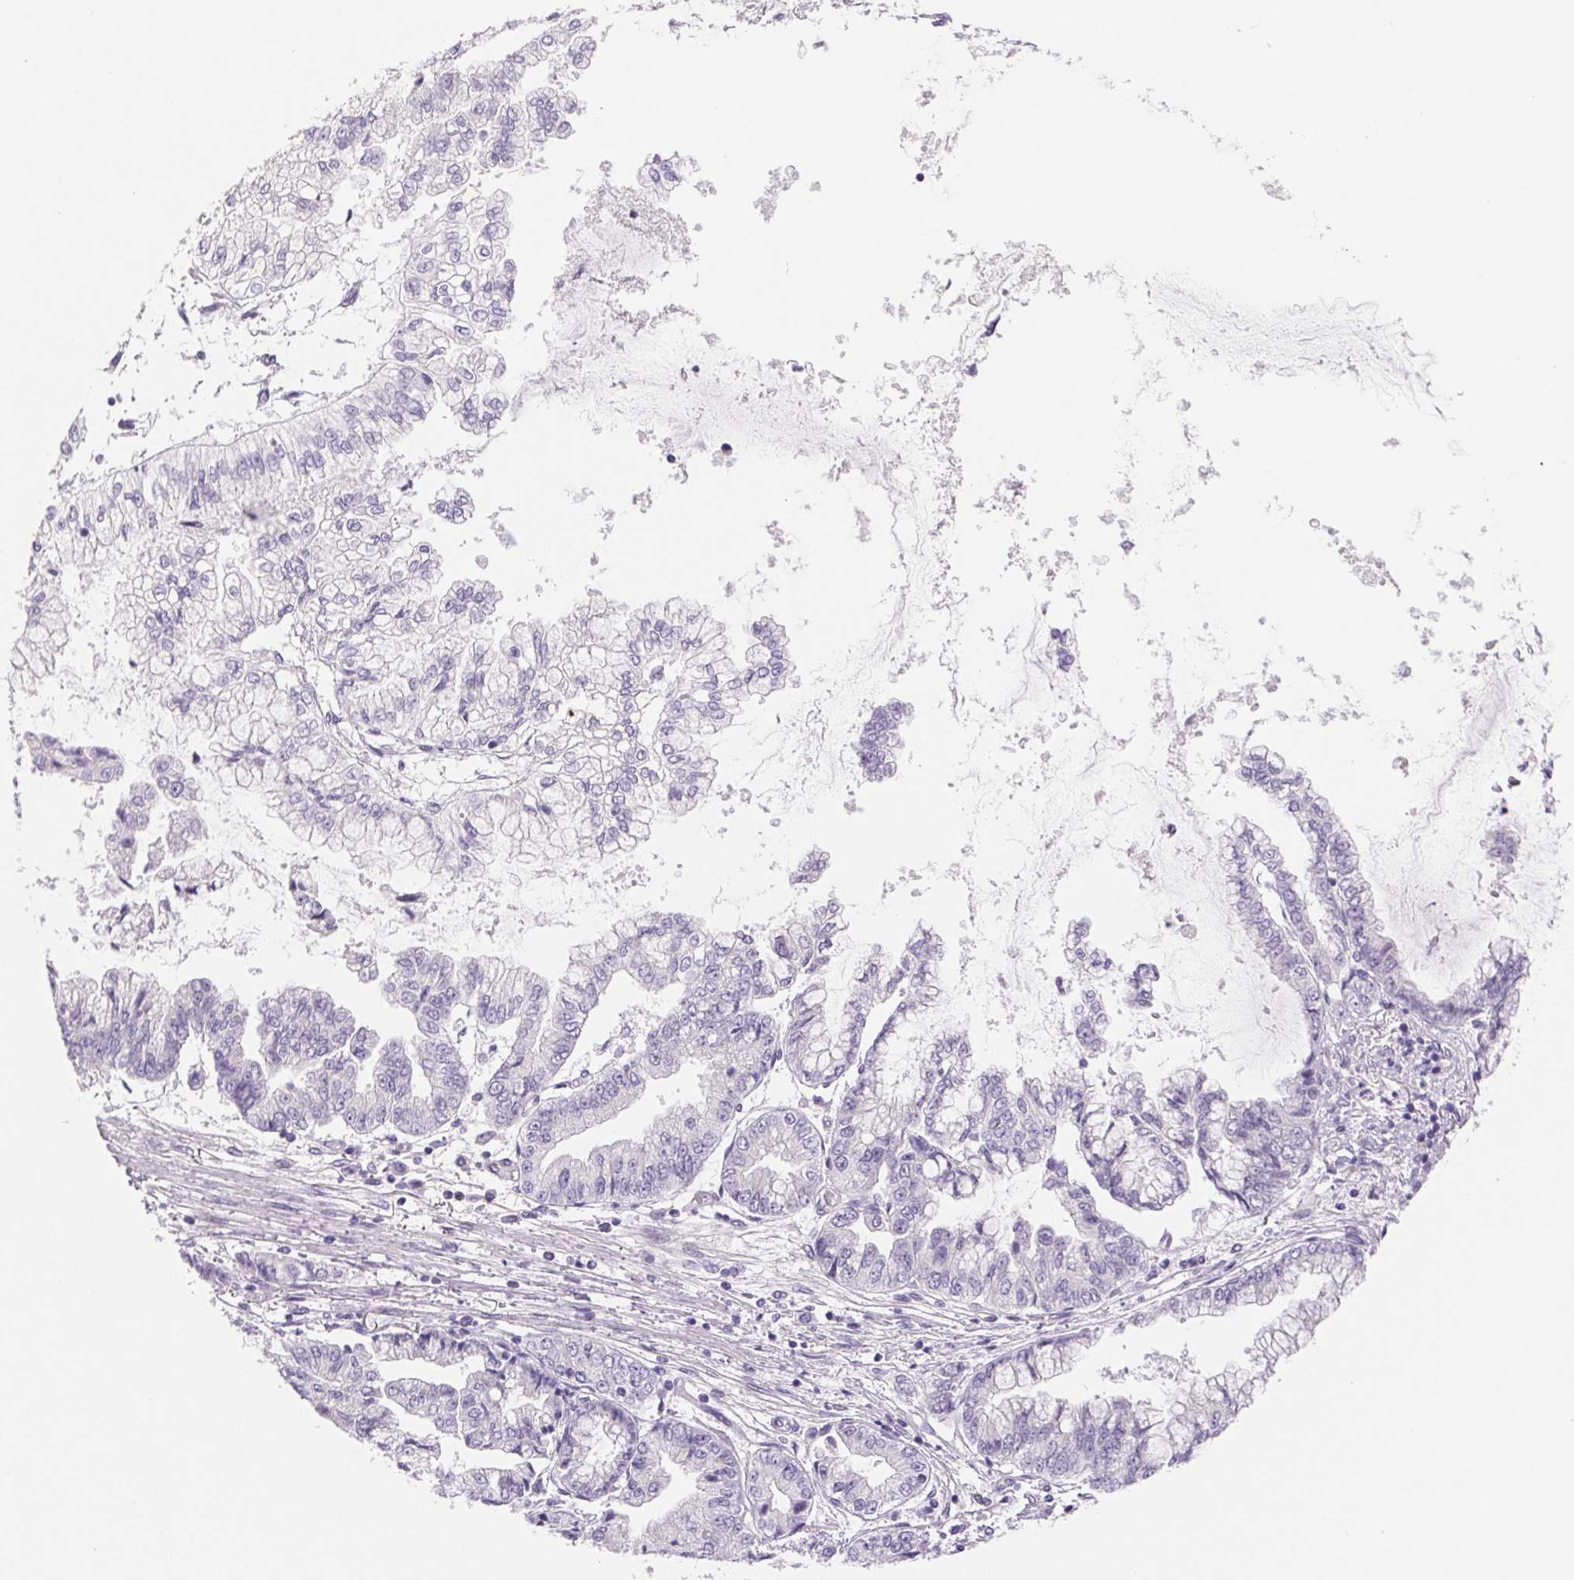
{"staining": {"intensity": "negative", "quantity": "none", "location": "none"}, "tissue": "stomach cancer", "cell_type": "Tumor cells", "image_type": "cancer", "snomed": [{"axis": "morphology", "description": "Adenocarcinoma, NOS"}, {"axis": "topography", "description": "Stomach, upper"}], "caption": "Human stomach cancer stained for a protein using immunohistochemistry (IHC) demonstrates no staining in tumor cells.", "gene": "CTNND2", "patient": {"sex": "female", "age": 74}}